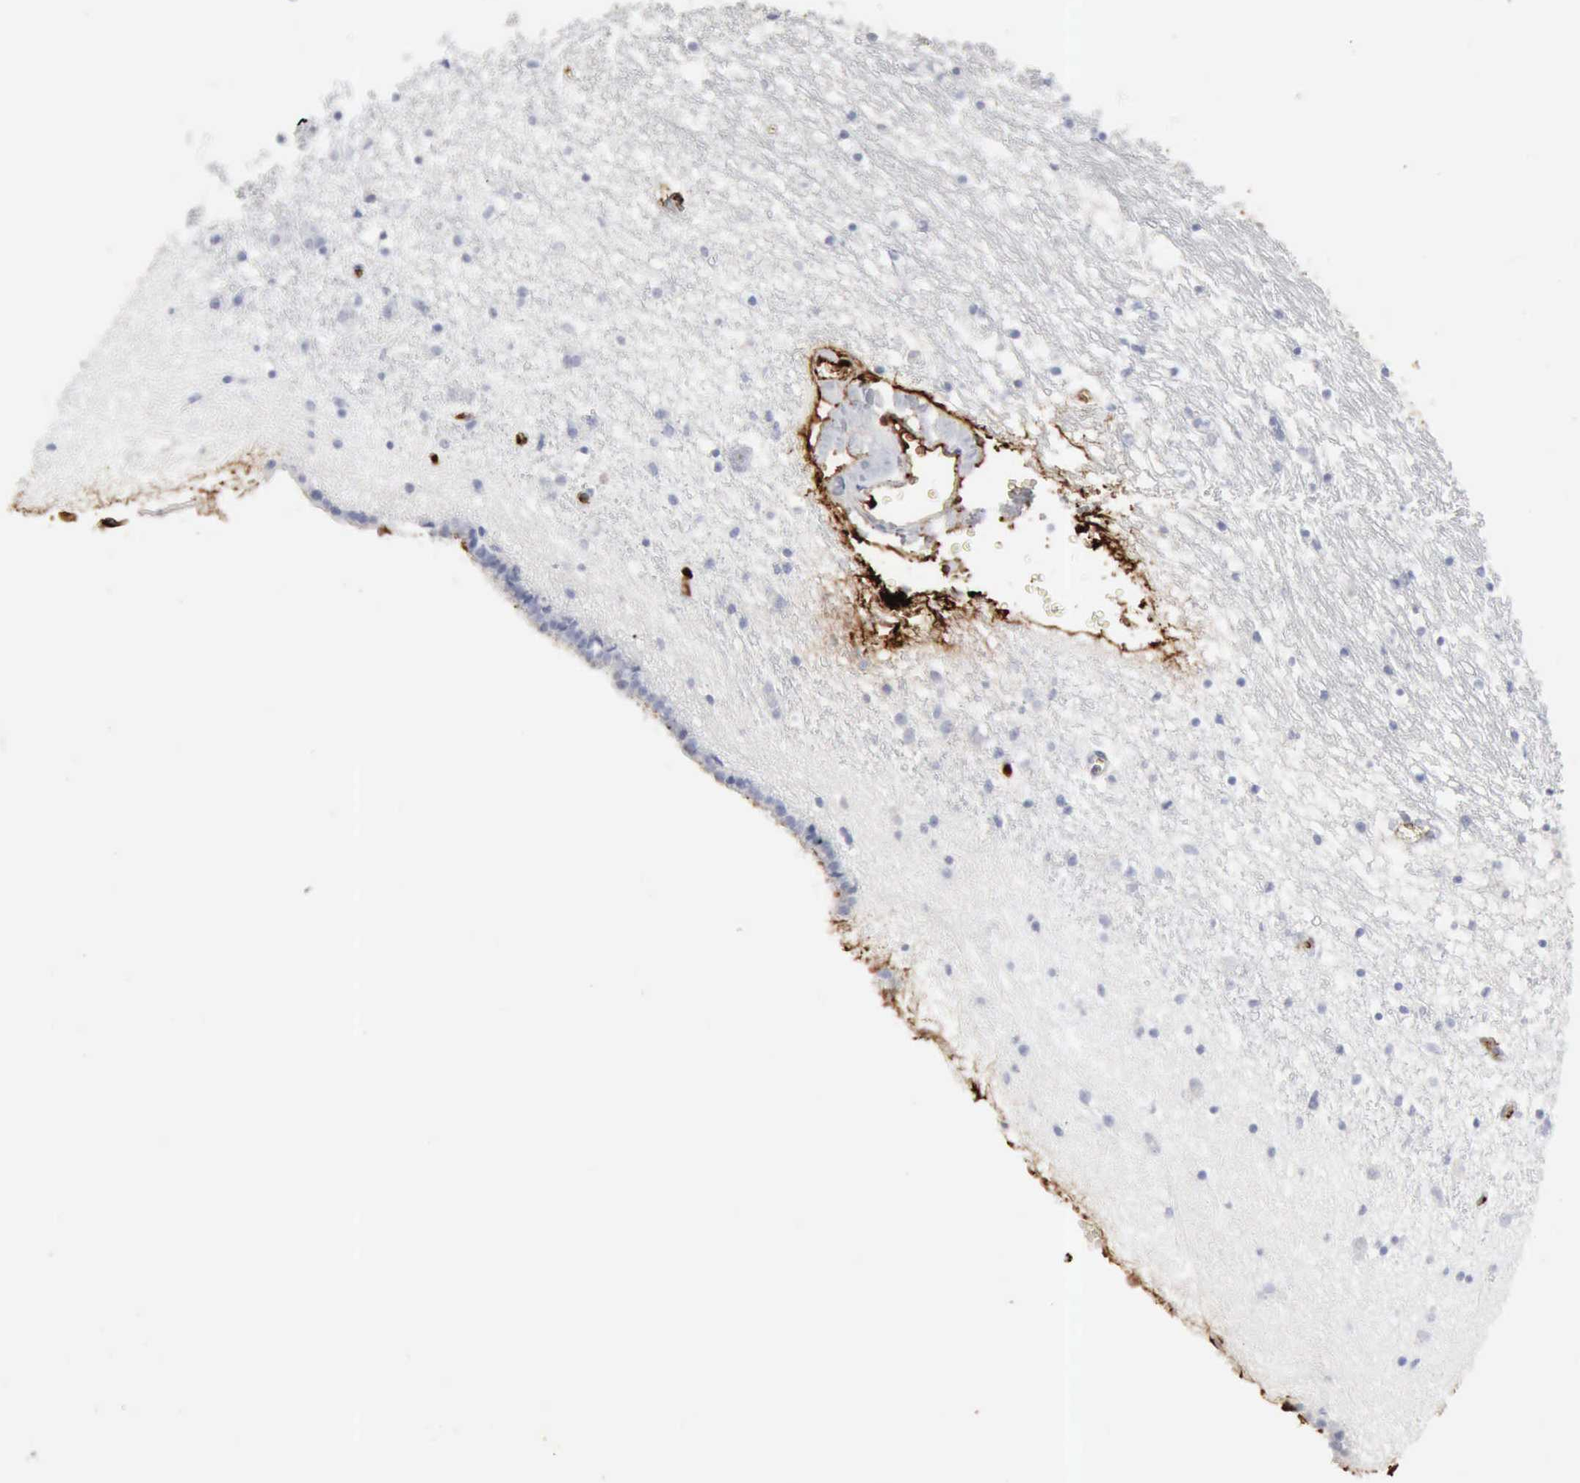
{"staining": {"intensity": "negative", "quantity": "none", "location": "none"}, "tissue": "caudate", "cell_type": "Glial cells", "image_type": "normal", "snomed": [{"axis": "morphology", "description": "Normal tissue, NOS"}, {"axis": "topography", "description": "Lateral ventricle wall"}], "caption": "The micrograph reveals no significant staining in glial cells of caudate. (Stains: DAB immunohistochemistry with hematoxylin counter stain, Microscopy: brightfield microscopy at high magnification).", "gene": "C4BPA", "patient": {"sex": "male", "age": 45}}